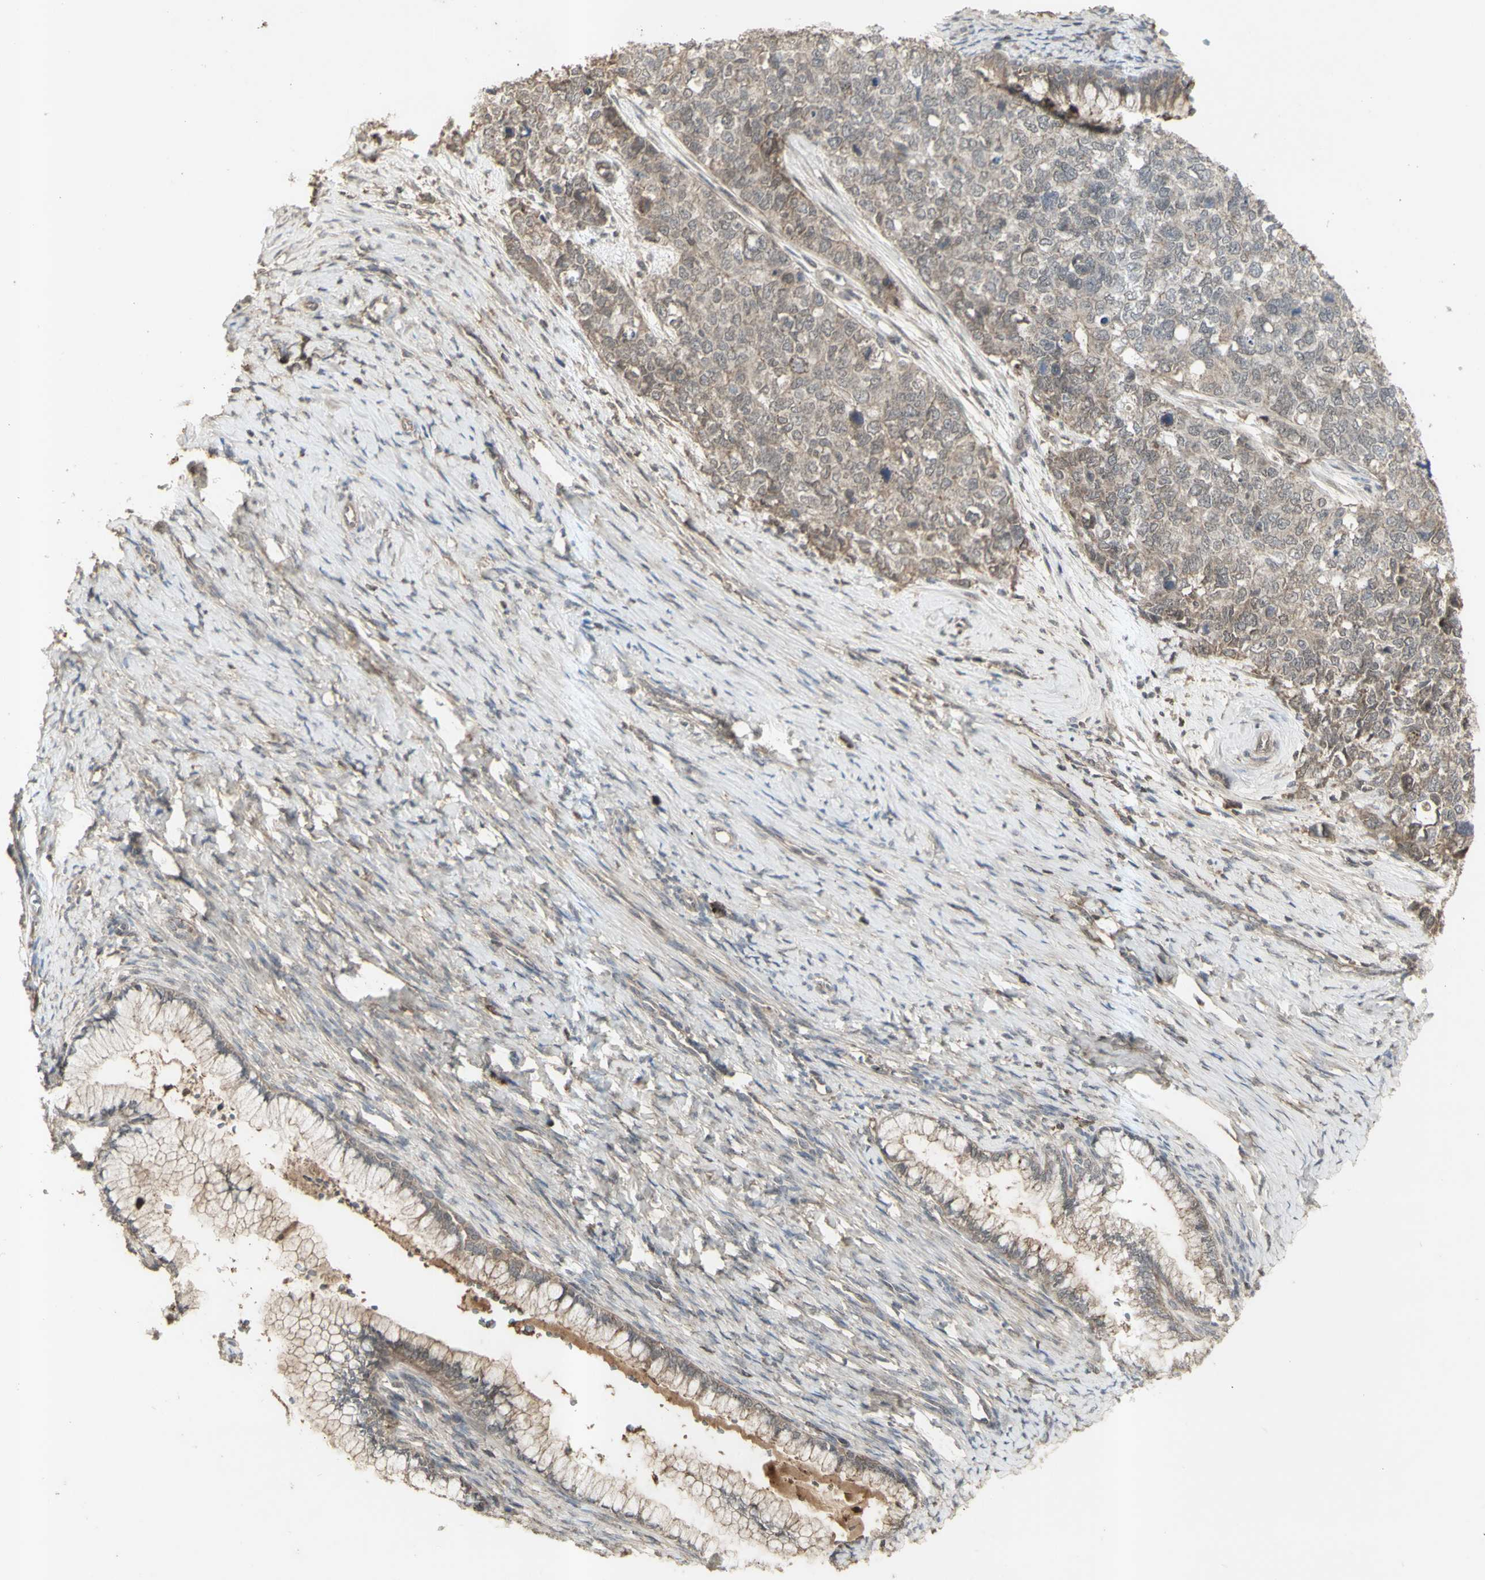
{"staining": {"intensity": "weak", "quantity": ">75%", "location": "cytoplasmic/membranous,nuclear"}, "tissue": "cervical cancer", "cell_type": "Tumor cells", "image_type": "cancer", "snomed": [{"axis": "morphology", "description": "Squamous cell carcinoma, NOS"}, {"axis": "topography", "description": "Cervix"}], "caption": "Immunohistochemical staining of cervical cancer (squamous cell carcinoma) exhibits low levels of weak cytoplasmic/membranous and nuclear protein positivity in approximately >75% of tumor cells. The staining was performed using DAB to visualize the protein expression in brown, while the nuclei were stained in blue with hematoxylin (Magnification: 20x).", "gene": "ALOX12", "patient": {"sex": "female", "age": 63}}